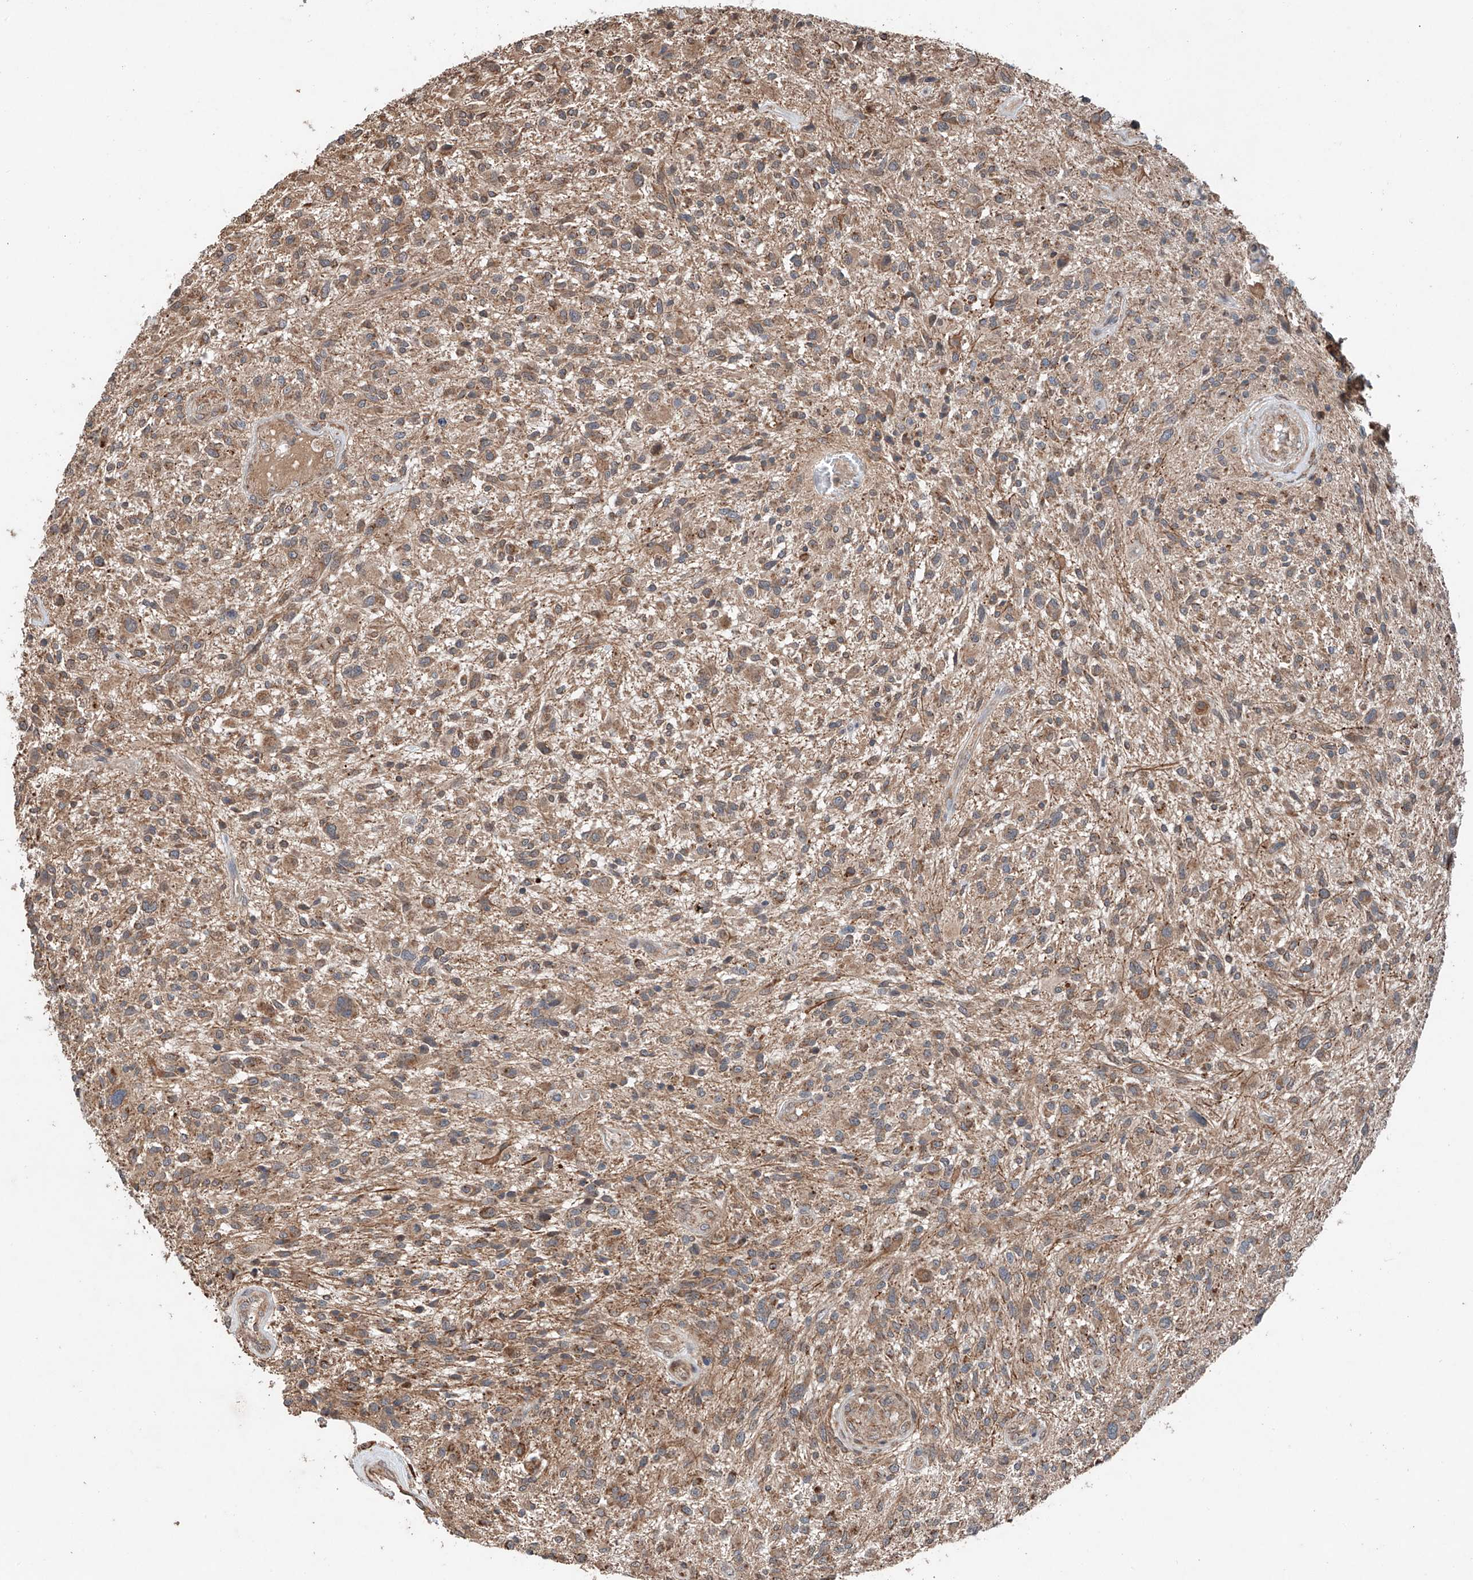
{"staining": {"intensity": "moderate", "quantity": ">75%", "location": "cytoplasmic/membranous"}, "tissue": "glioma", "cell_type": "Tumor cells", "image_type": "cancer", "snomed": [{"axis": "morphology", "description": "Glioma, malignant, High grade"}, {"axis": "topography", "description": "Brain"}], "caption": "There is medium levels of moderate cytoplasmic/membranous positivity in tumor cells of glioma, as demonstrated by immunohistochemical staining (brown color).", "gene": "AP4B1", "patient": {"sex": "male", "age": 47}}